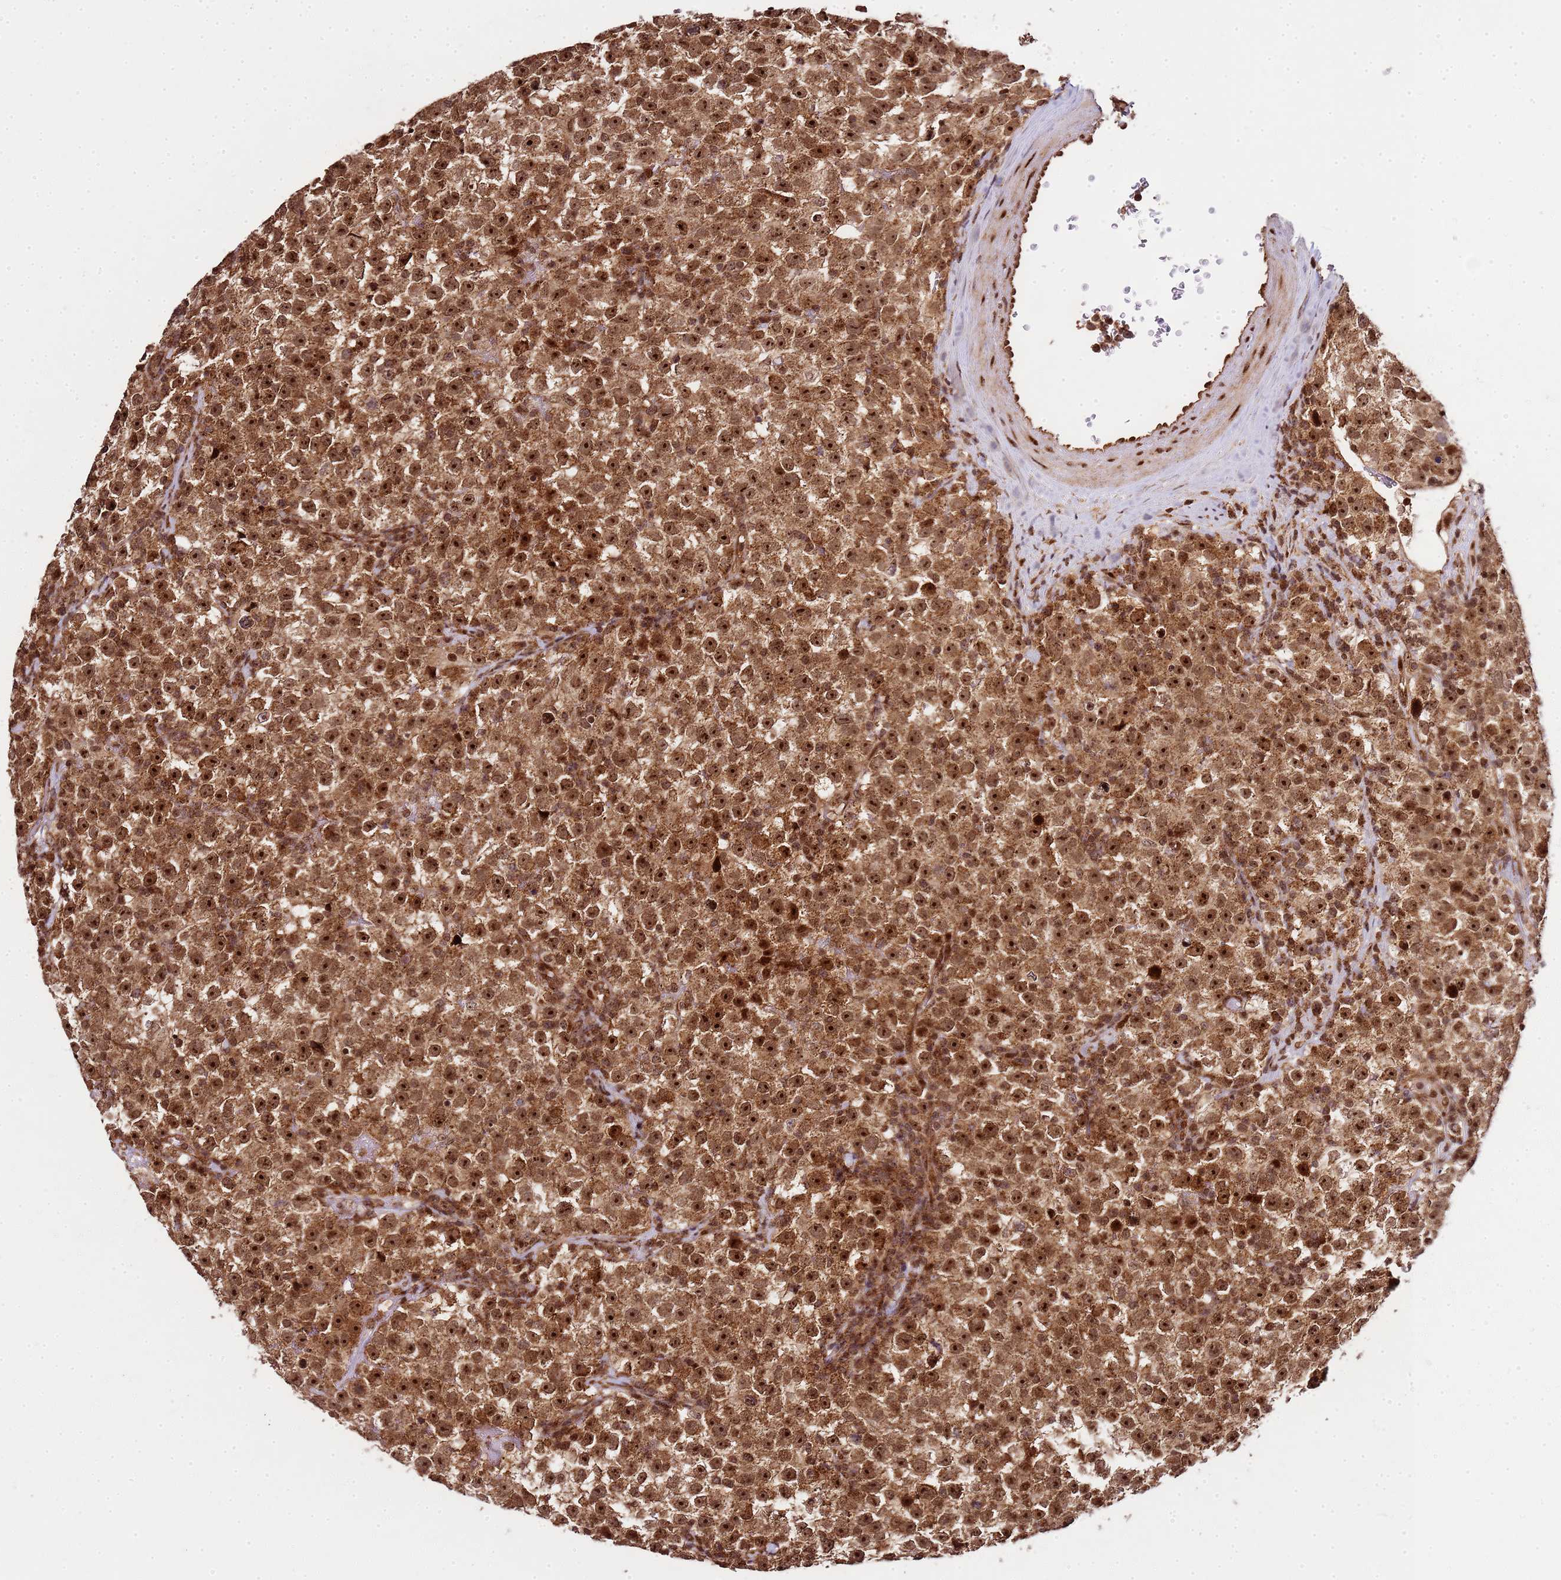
{"staining": {"intensity": "strong", "quantity": ">75%", "location": "nuclear"}, "tissue": "testis cancer", "cell_type": "Tumor cells", "image_type": "cancer", "snomed": [{"axis": "morphology", "description": "Seminoma, NOS"}, {"axis": "topography", "description": "Testis"}], "caption": "A brown stain shows strong nuclear expression of a protein in human testis seminoma tumor cells.", "gene": "PEX14", "patient": {"sex": "male", "age": 22}}